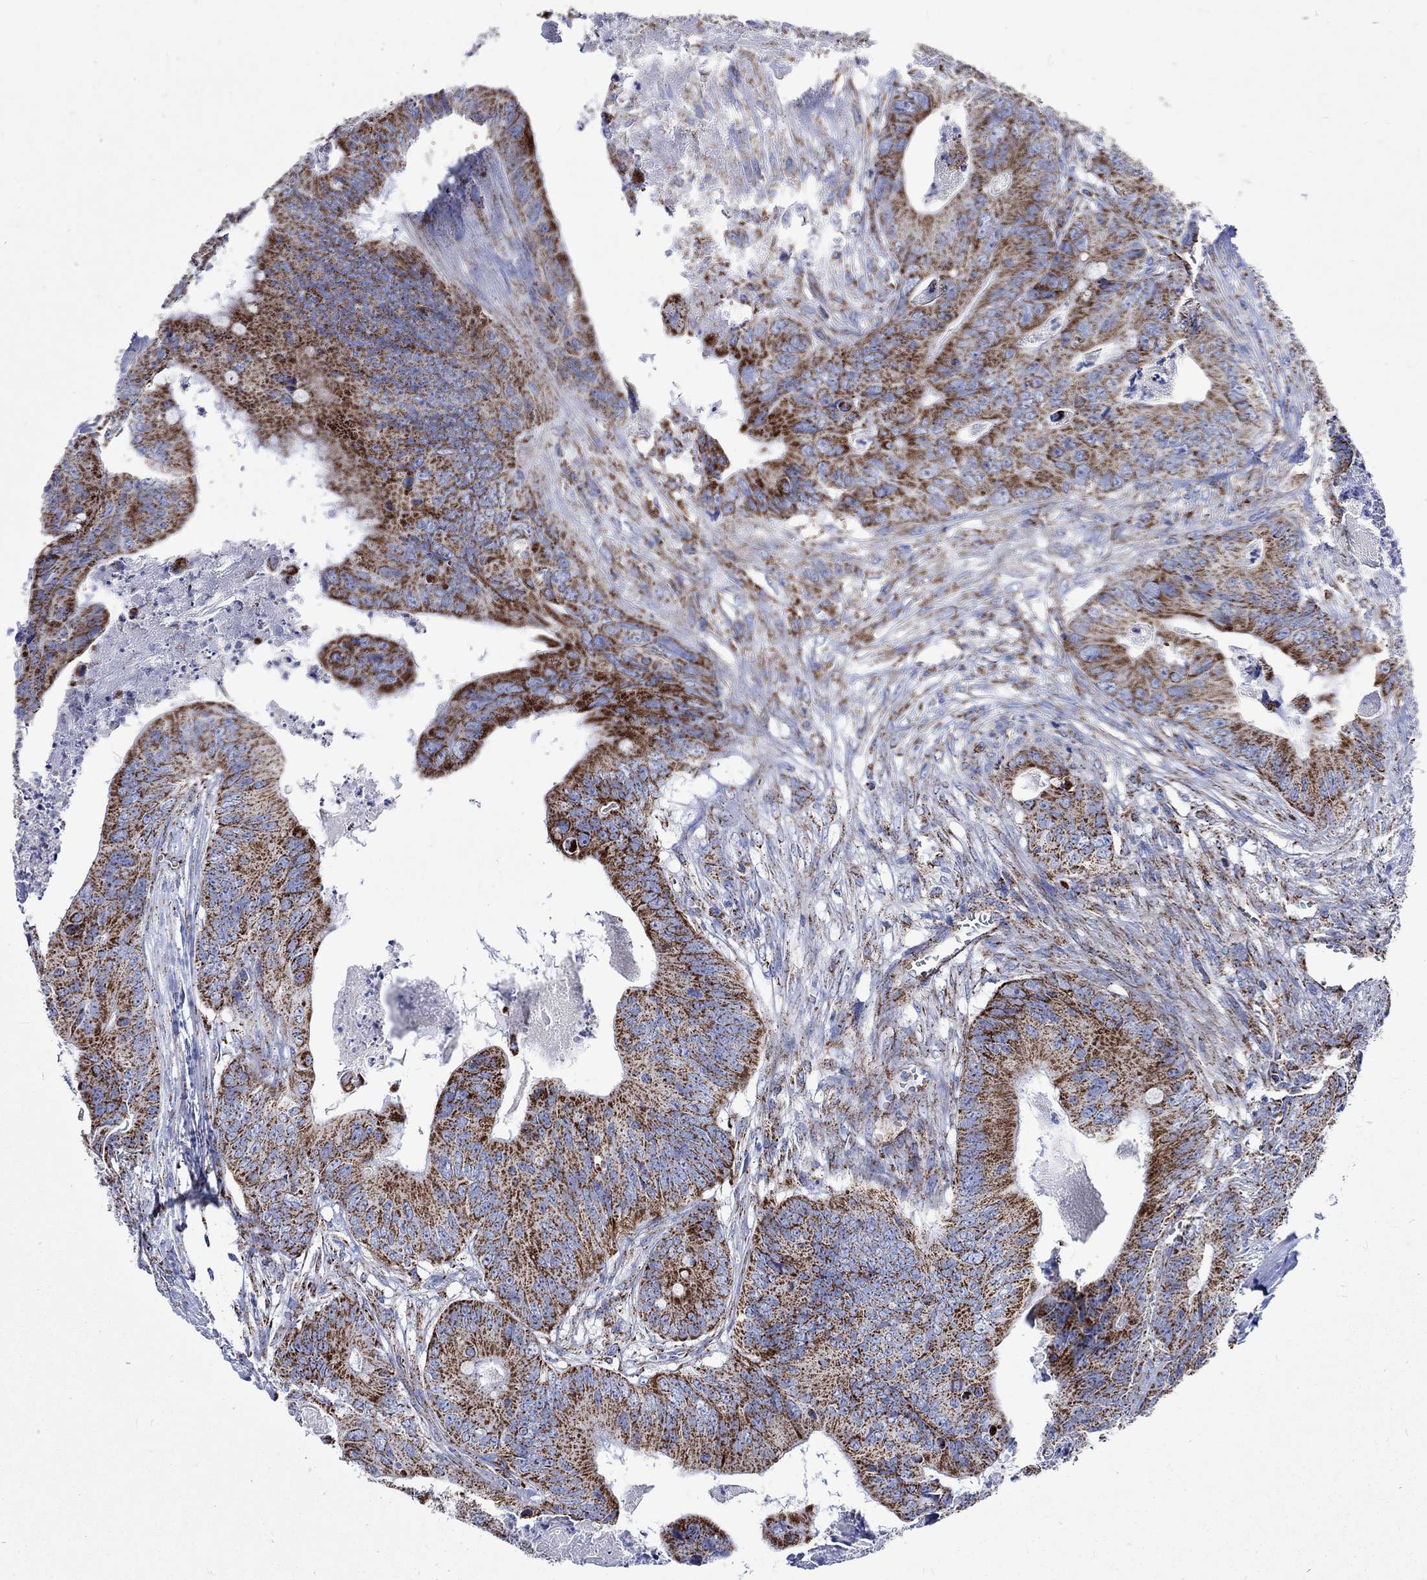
{"staining": {"intensity": "strong", "quantity": ">75%", "location": "cytoplasmic/membranous"}, "tissue": "colorectal cancer", "cell_type": "Tumor cells", "image_type": "cancer", "snomed": [{"axis": "morphology", "description": "Adenocarcinoma, NOS"}, {"axis": "topography", "description": "Colon"}], "caption": "IHC (DAB) staining of human colorectal adenocarcinoma demonstrates strong cytoplasmic/membranous protein positivity in about >75% of tumor cells.", "gene": "RCE1", "patient": {"sex": "male", "age": 84}}